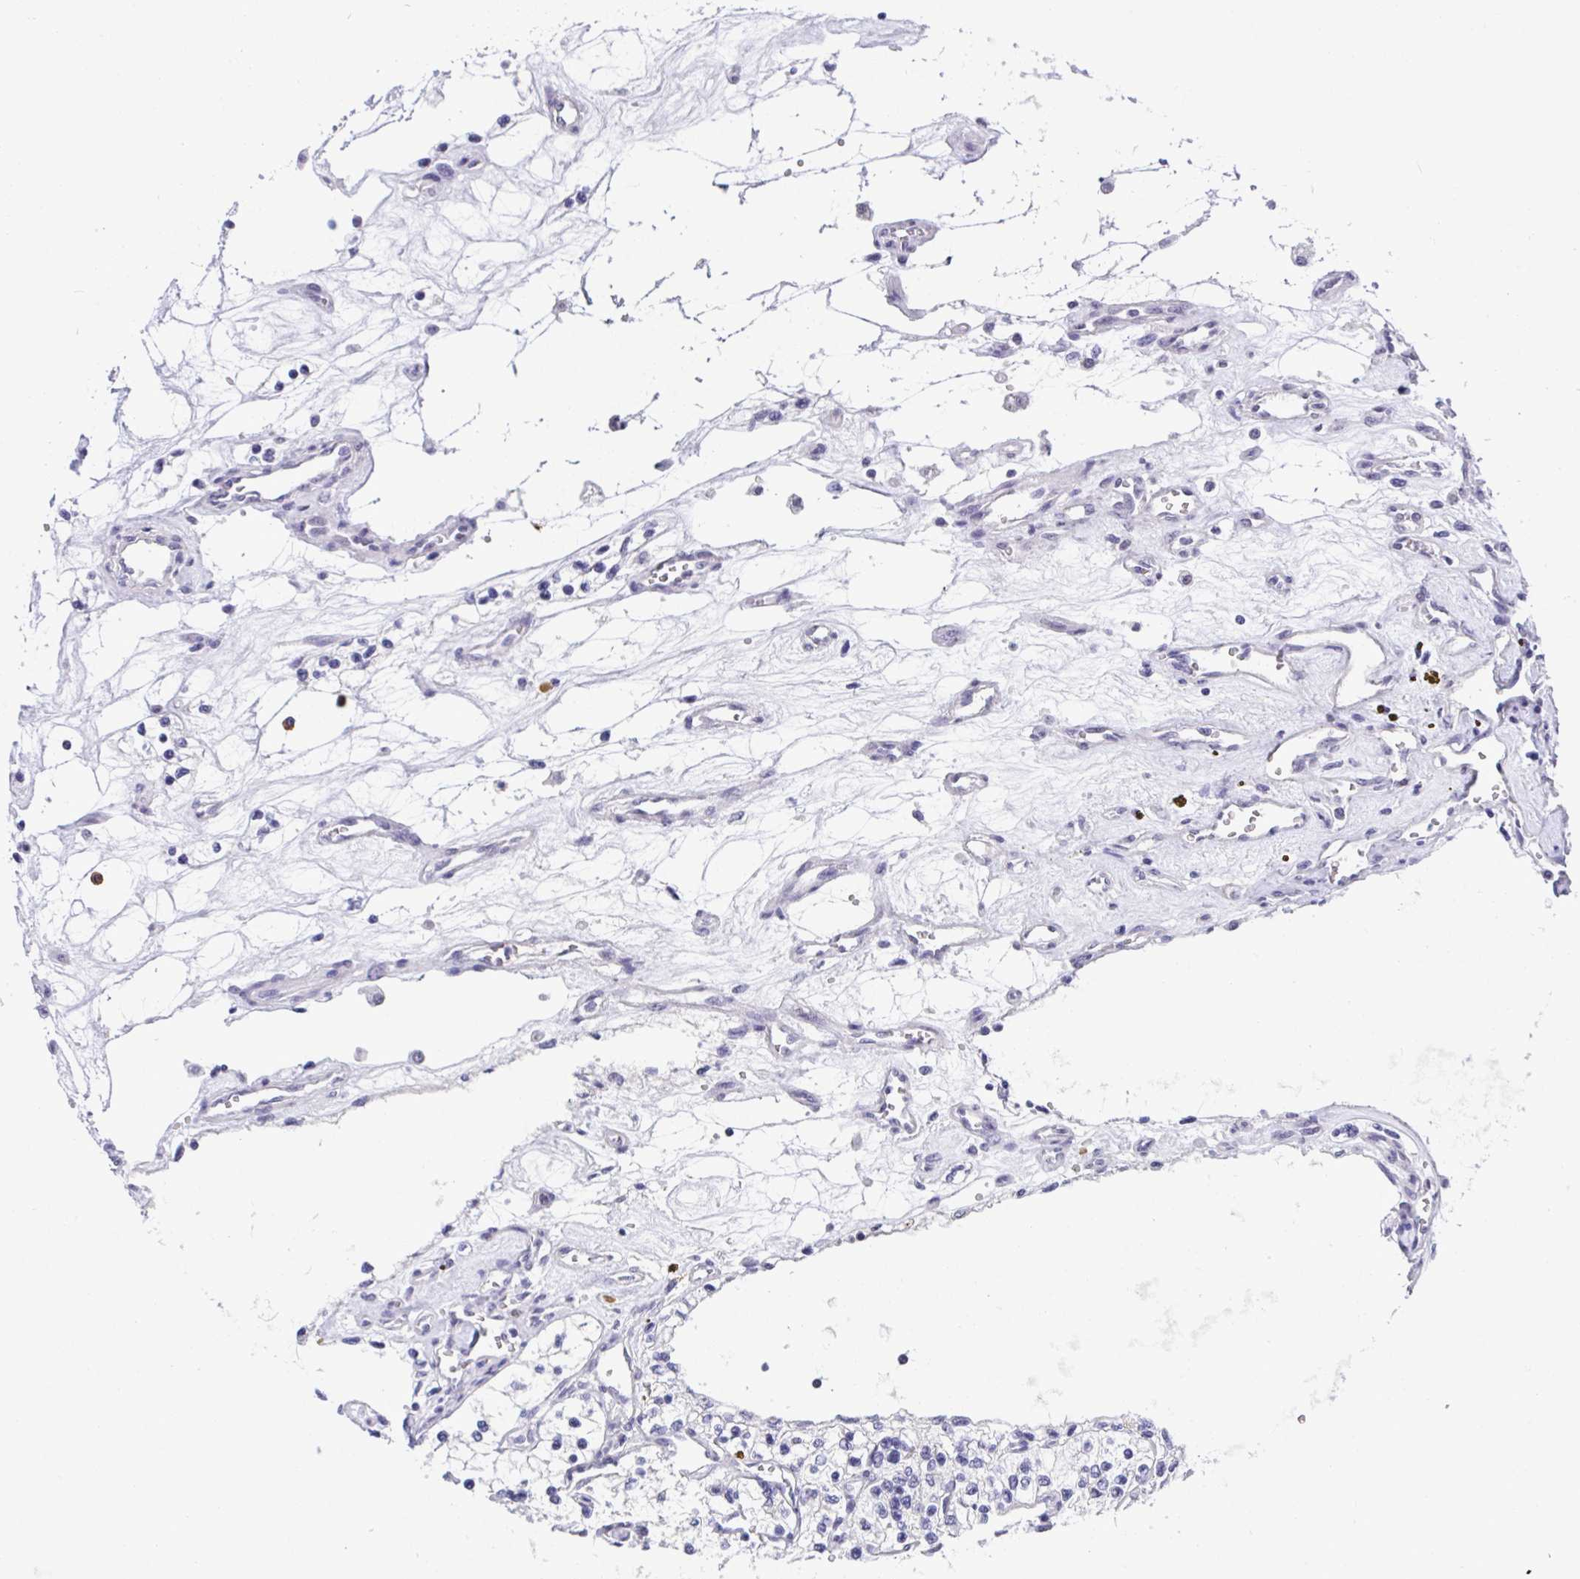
{"staining": {"intensity": "negative", "quantity": "none", "location": "none"}, "tissue": "renal cancer", "cell_type": "Tumor cells", "image_type": "cancer", "snomed": [{"axis": "morphology", "description": "Adenocarcinoma, NOS"}, {"axis": "topography", "description": "Kidney"}], "caption": "Immunohistochemistry photomicrograph of human adenocarcinoma (renal) stained for a protein (brown), which demonstrates no staining in tumor cells.", "gene": "YBX2", "patient": {"sex": "female", "age": 69}}